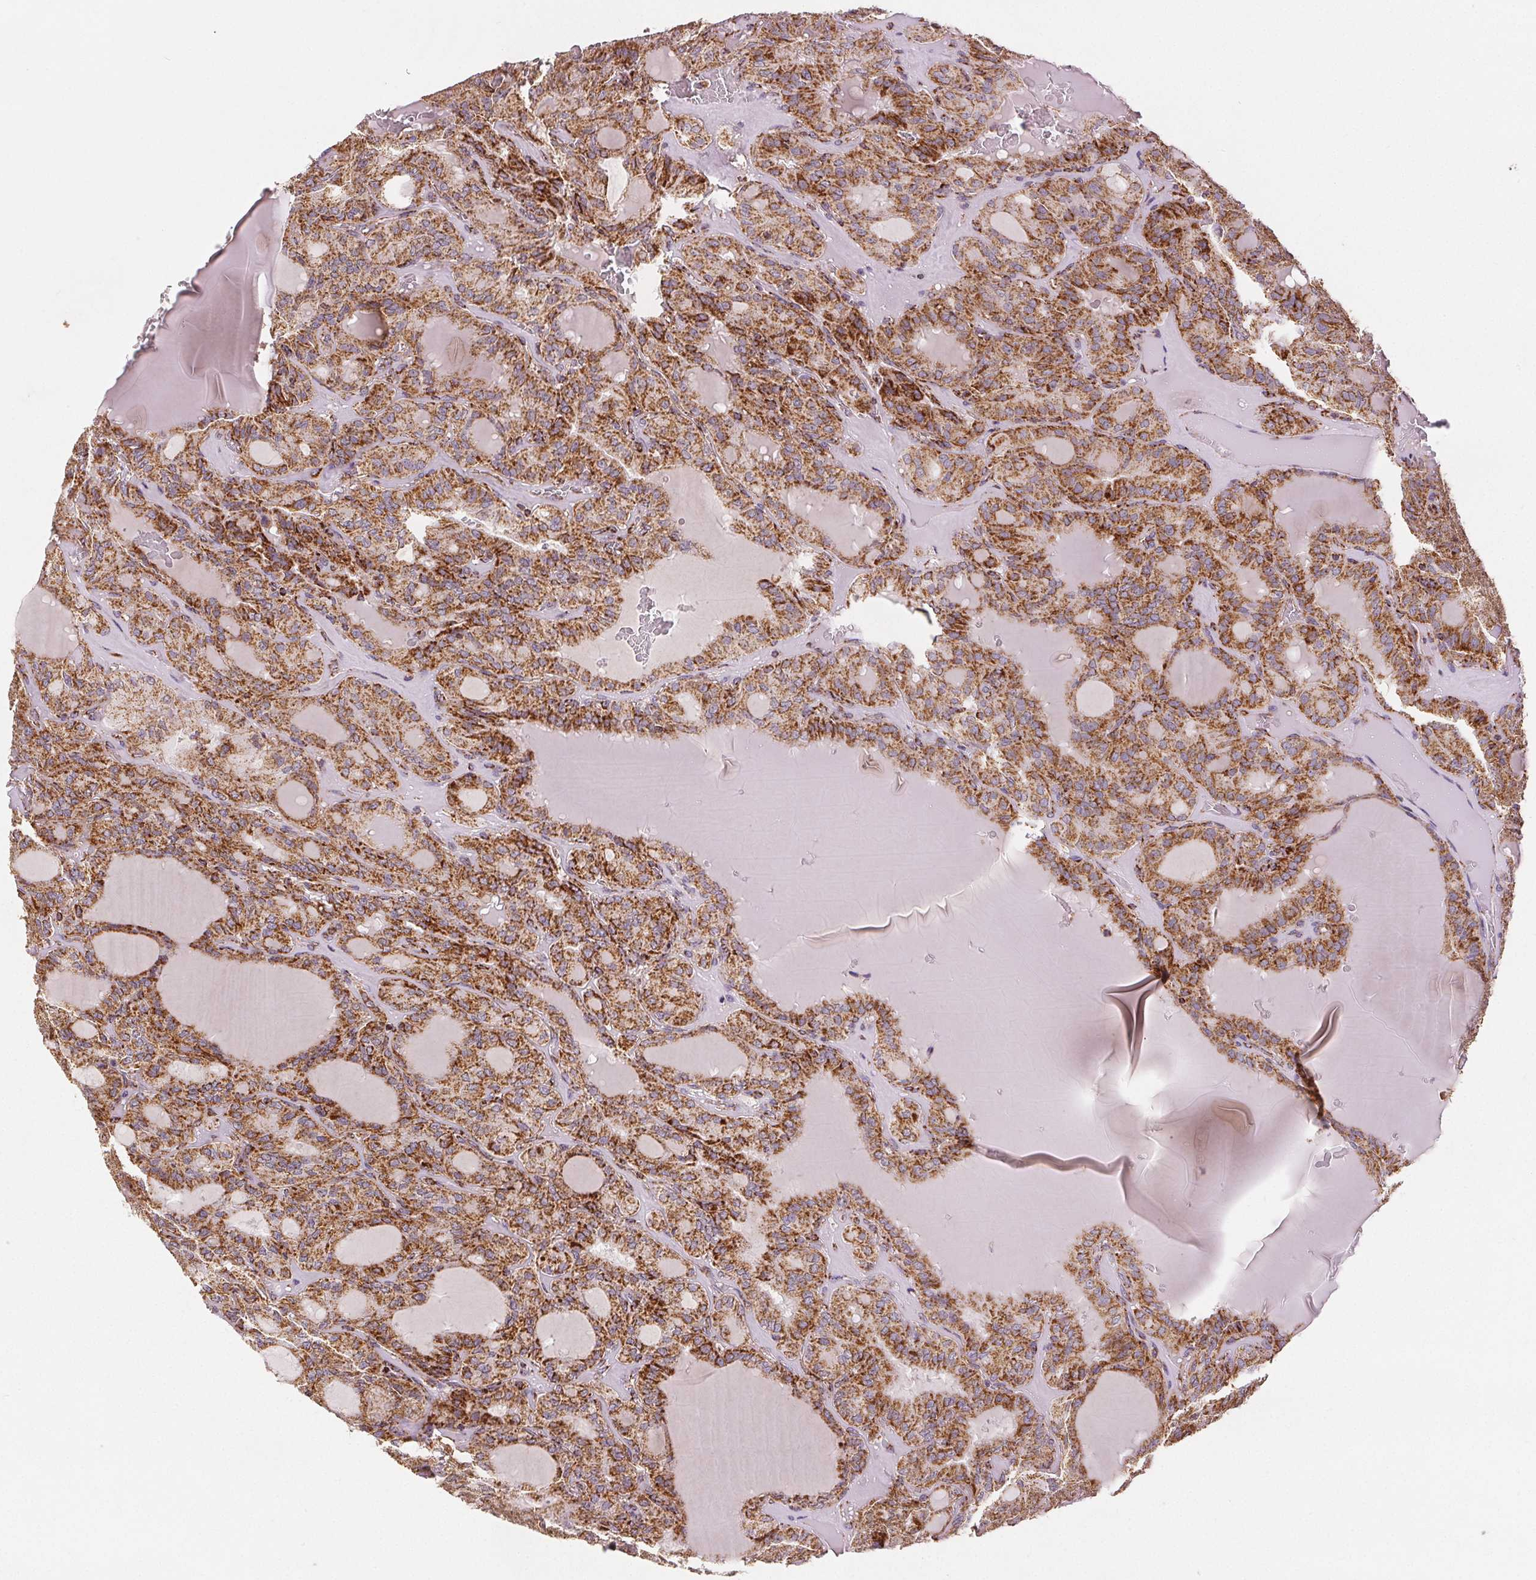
{"staining": {"intensity": "strong", "quantity": ">75%", "location": "cytoplasmic/membranous"}, "tissue": "thyroid cancer", "cell_type": "Tumor cells", "image_type": "cancer", "snomed": [{"axis": "morphology", "description": "Papillary adenocarcinoma, NOS"}, {"axis": "topography", "description": "Thyroid gland"}], "caption": "Approximately >75% of tumor cells in human papillary adenocarcinoma (thyroid) exhibit strong cytoplasmic/membranous protein positivity as visualized by brown immunohistochemical staining.", "gene": "SDHB", "patient": {"sex": "male", "age": 87}}